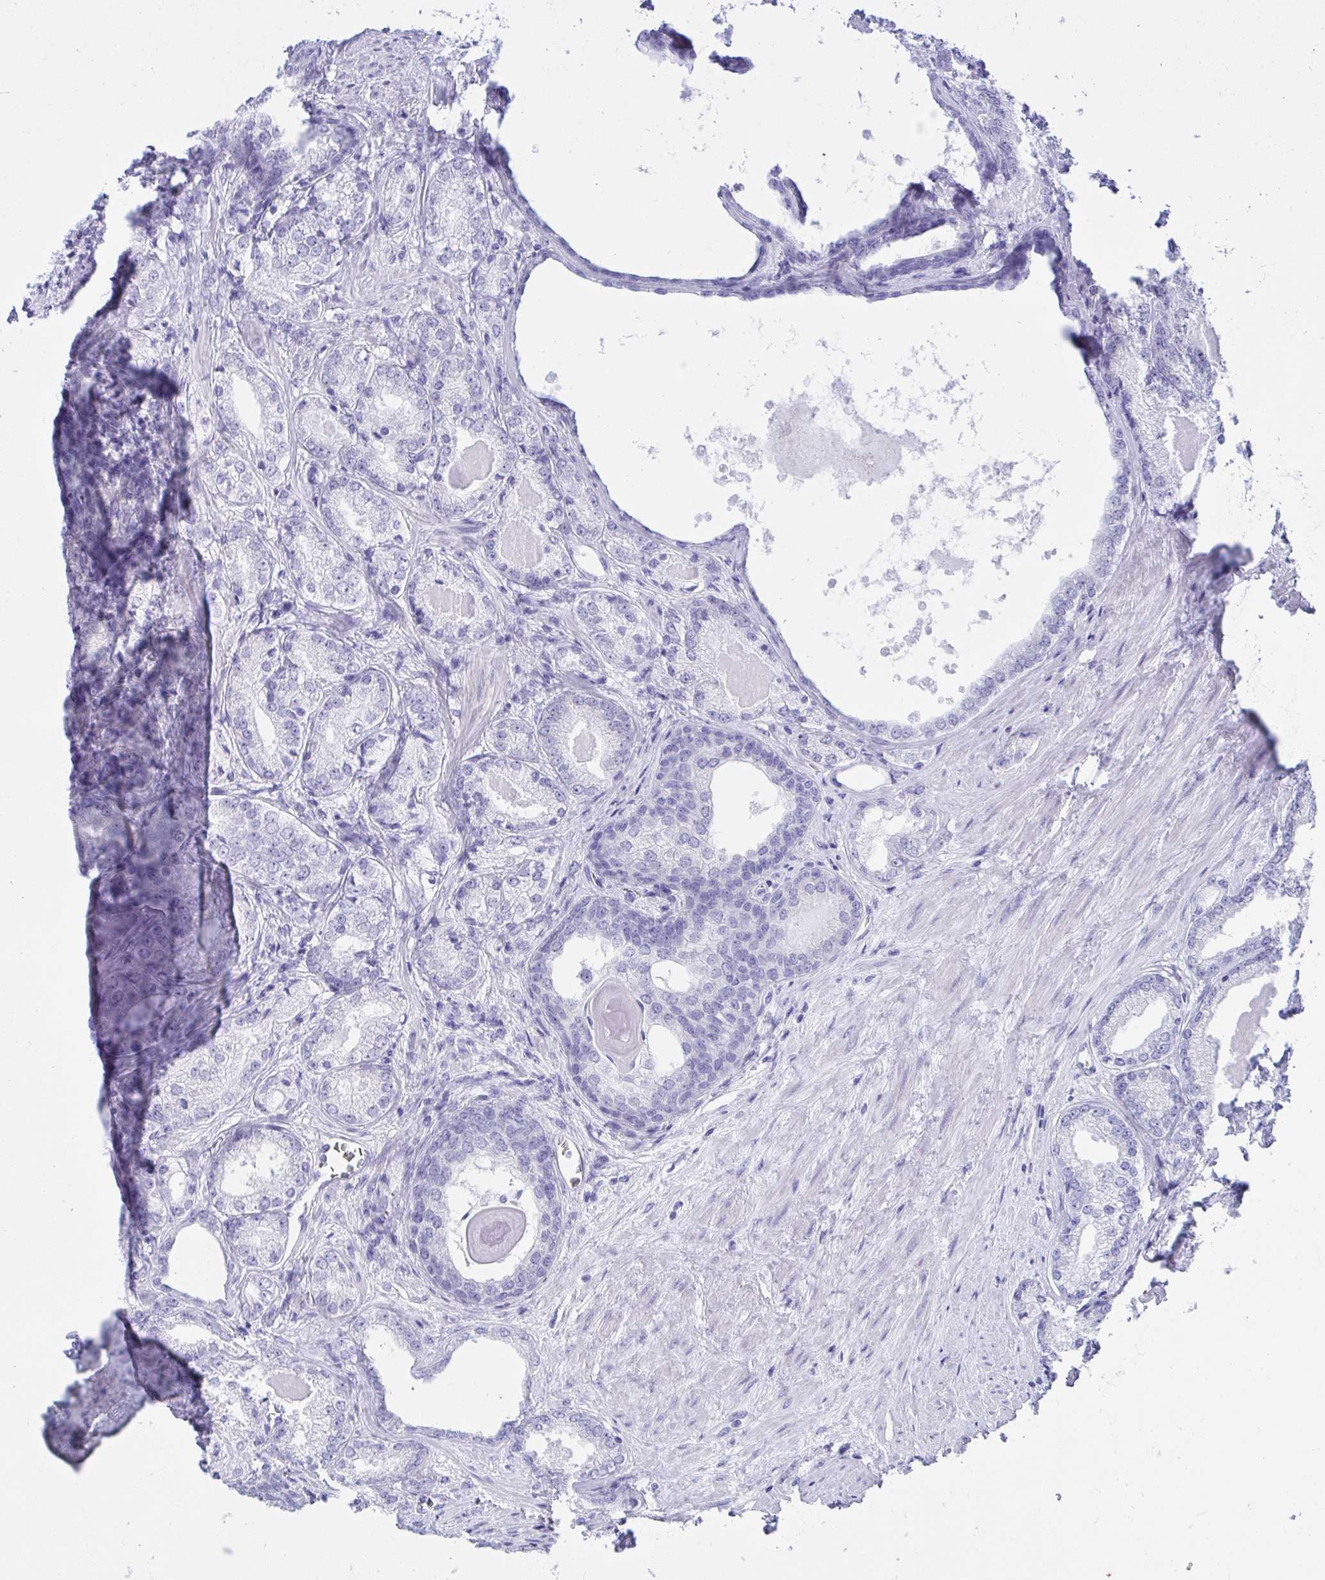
{"staining": {"intensity": "negative", "quantity": "none", "location": "none"}, "tissue": "prostate cancer", "cell_type": "Tumor cells", "image_type": "cancer", "snomed": [{"axis": "morphology", "description": "Adenocarcinoma, NOS"}, {"axis": "morphology", "description": "Adenocarcinoma, Low grade"}, {"axis": "topography", "description": "Prostate"}], "caption": "Tumor cells show no significant protein expression in prostate cancer.", "gene": "SHISA8", "patient": {"sex": "male", "age": 68}}